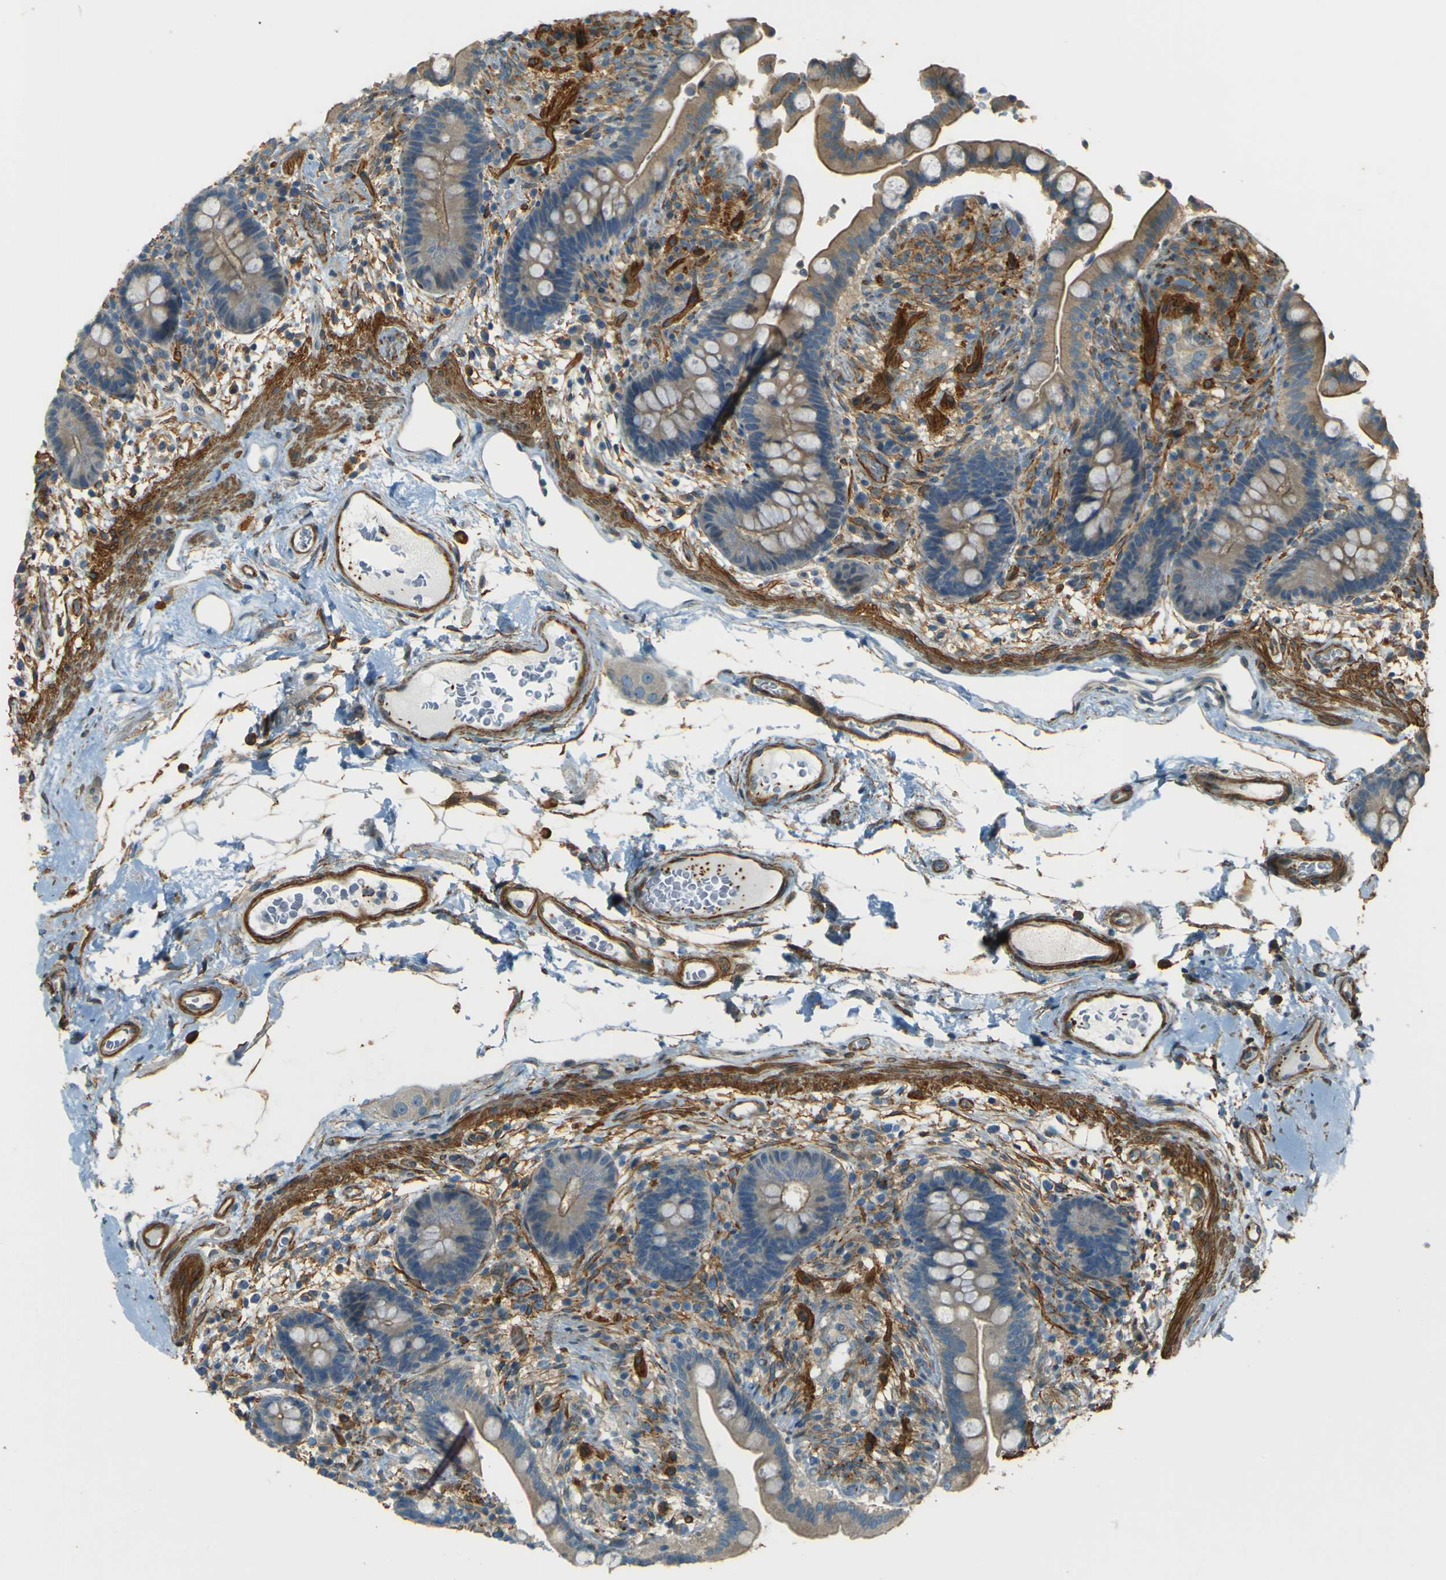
{"staining": {"intensity": "strong", "quantity": ">75%", "location": "cytoplasmic/membranous"}, "tissue": "colon", "cell_type": "Endothelial cells", "image_type": "normal", "snomed": [{"axis": "morphology", "description": "Normal tissue, NOS"}, {"axis": "topography", "description": "Colon"}], "caption": "Immunohistochemical staining of benign human colon demonstrates >75% levels of strong cytoplasmic/membranous protein staining in about >75% of endothelial cells.", "gene": "NEXN", "patient": {"sex": "male", "age": 73}}